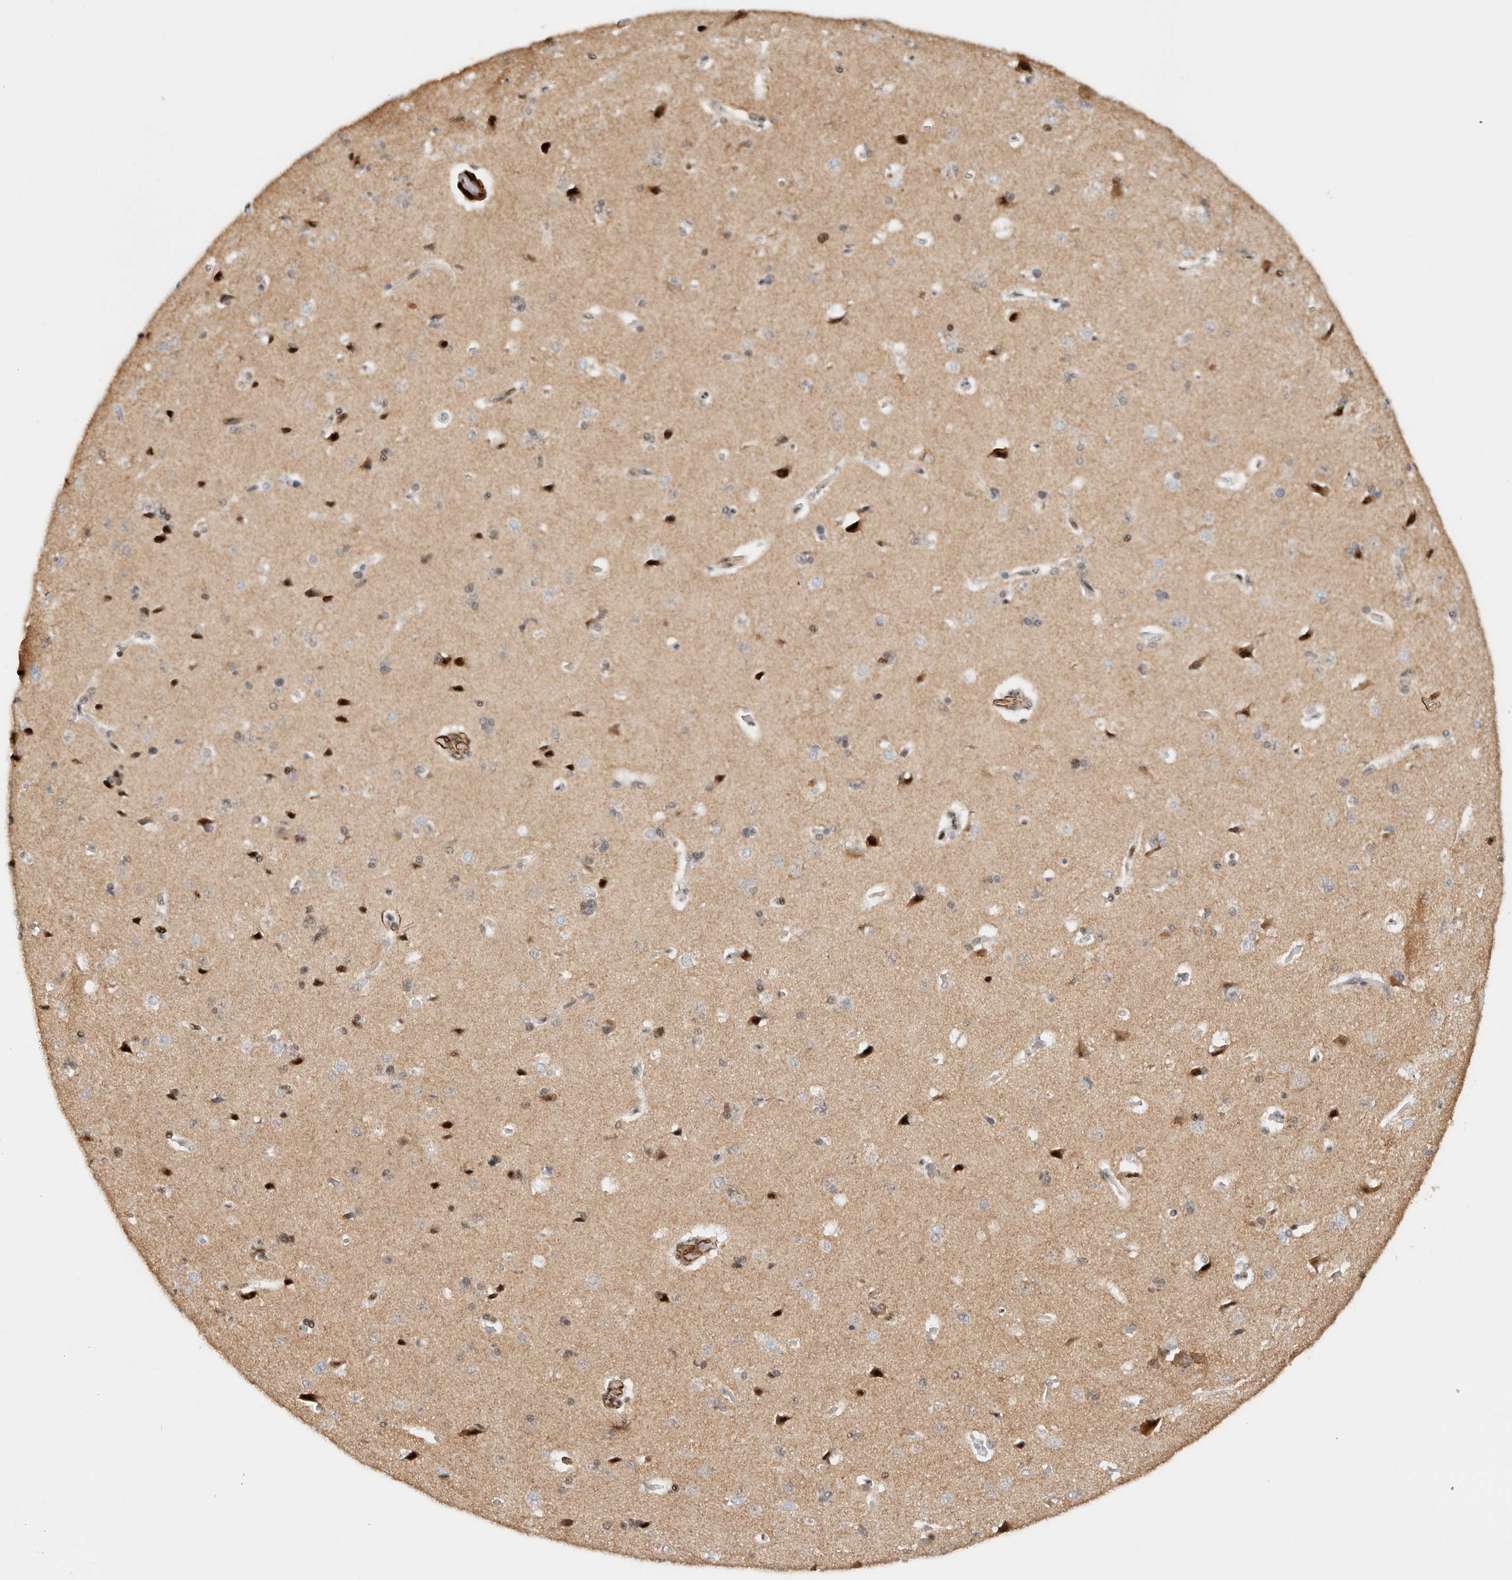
{"staining": {"intensity": "weak", "quantity": "<25%", "location": "nuclear"}, "tissue": "cerebral cortex", "cell_type": "Endothelial cells", "image_type": "normal", "snomed": [{"axis": "morphology", "description": "Normal tissue, NOS"}, {"axis": "topography", "description": "Cerebral cortex"}], "caption": "This is an immunohistochemistry (IHC) photomicrograph of benign human cerebral cortex. There is no expression in endothelial cells.", "gene": "ID3", "patient": {"sex": "male", "age": 62}}